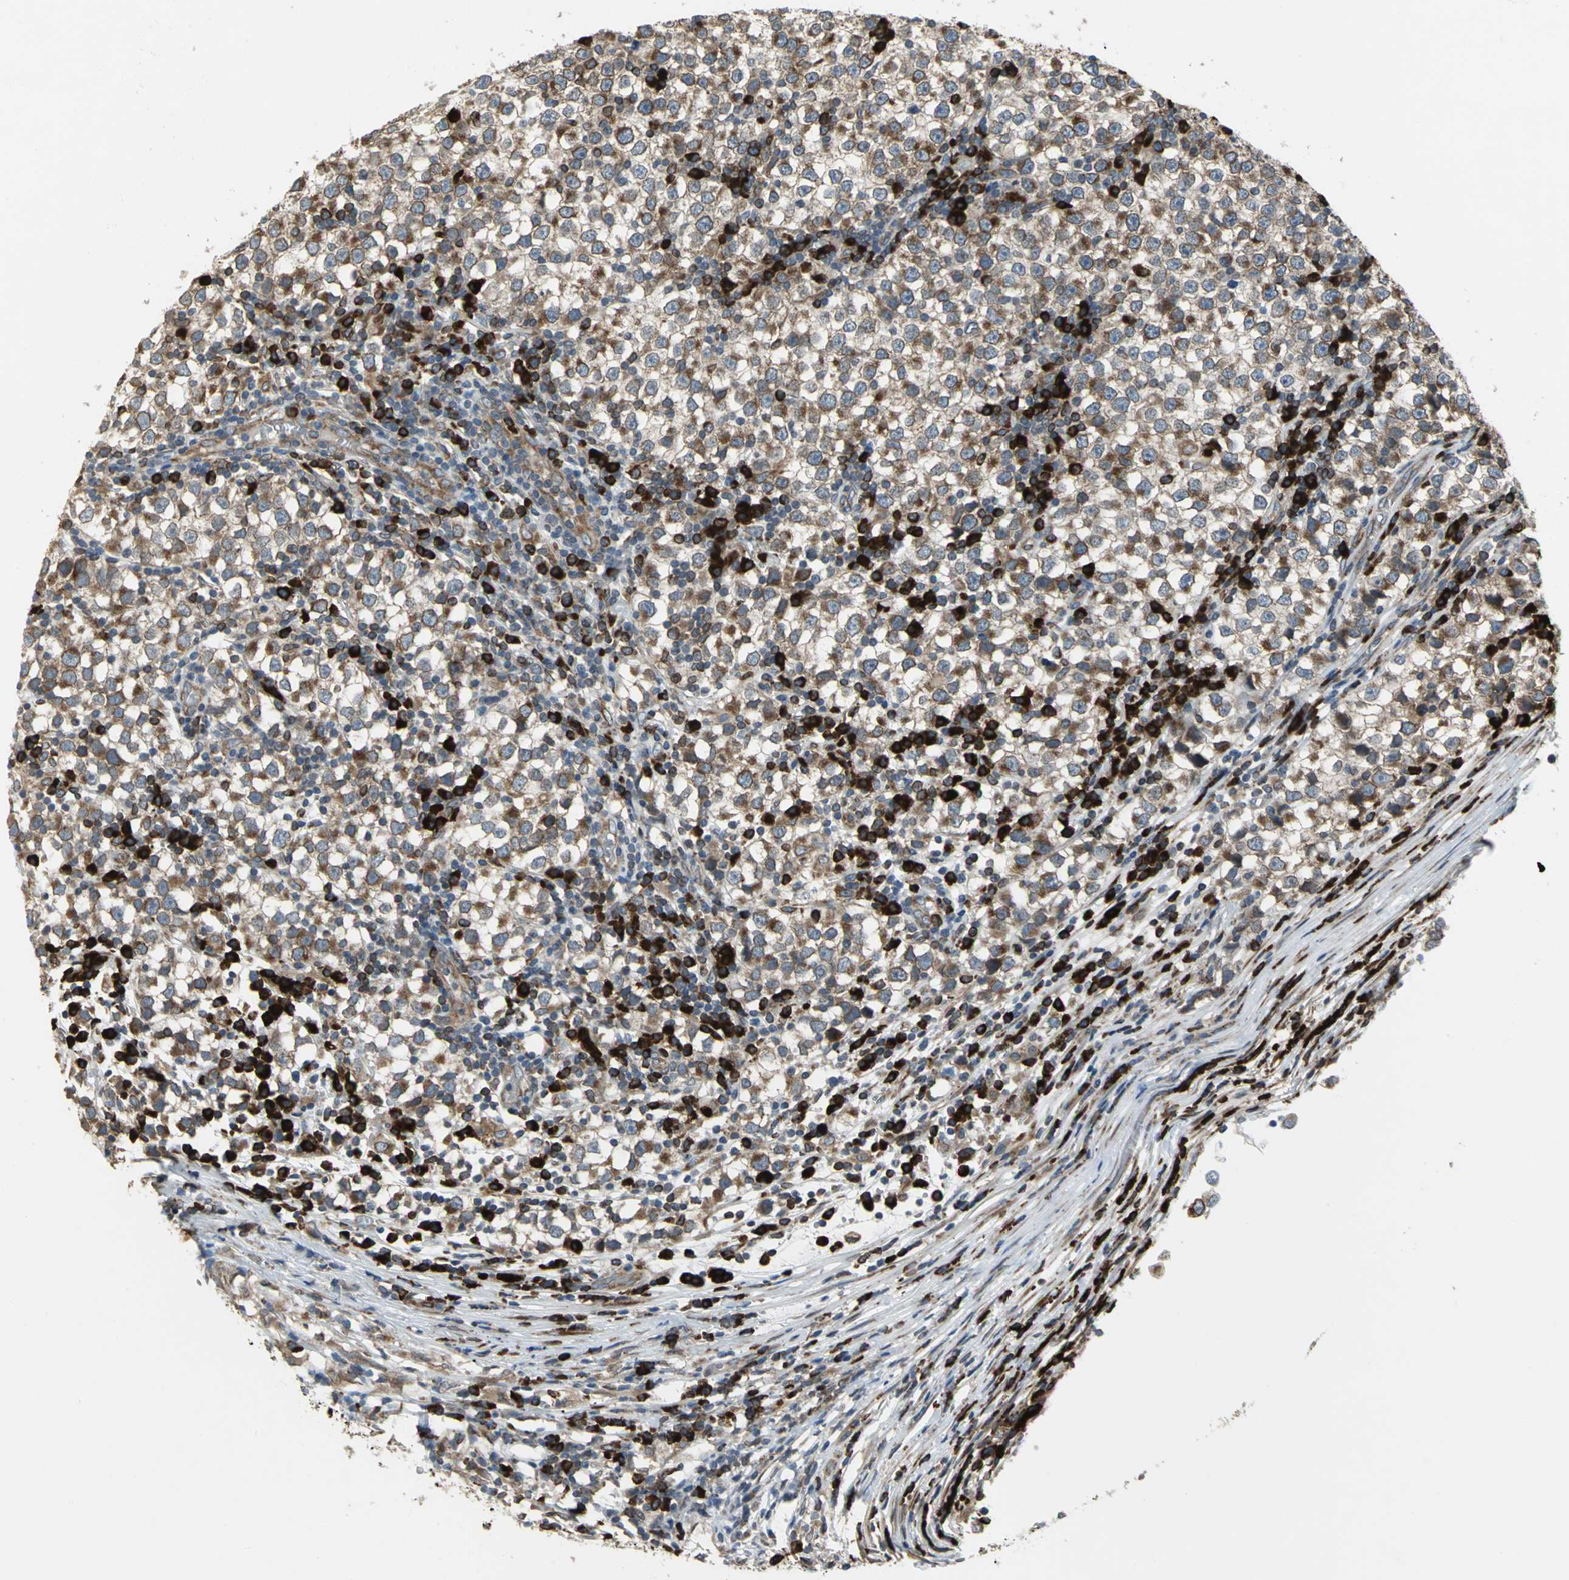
{"staining": {"intensity": "moderate", "quantity": "25%-75%", "location": "cytoplasmic/membranous"}, "tissue": "testis cancer", "cell_type": "Tumor cells", "image_type": "cancer", "snomed": [{"axis": "morphology", "description": "Seminoma, NOS"}, {"axis": "topography", "description": "Testis"}], "caption": "High-magnification brightfield microscopy of seminoma (testis) stained with DAB (3,3'-diaminobenzidine) (brown) and counterstained with hematoxylin (blue). tumor cells exhibit moderate cytoplasmic/membranous expression is seen in about25%-75% of cells. The staining was performed using DAB (3,3'-diaminobenzidine), with brown indicating positive protein expression. Nuclei are stained blue with hematoxylin.", "gene": "SYVN1", "patient": {"sex": "male", "age": 65}}